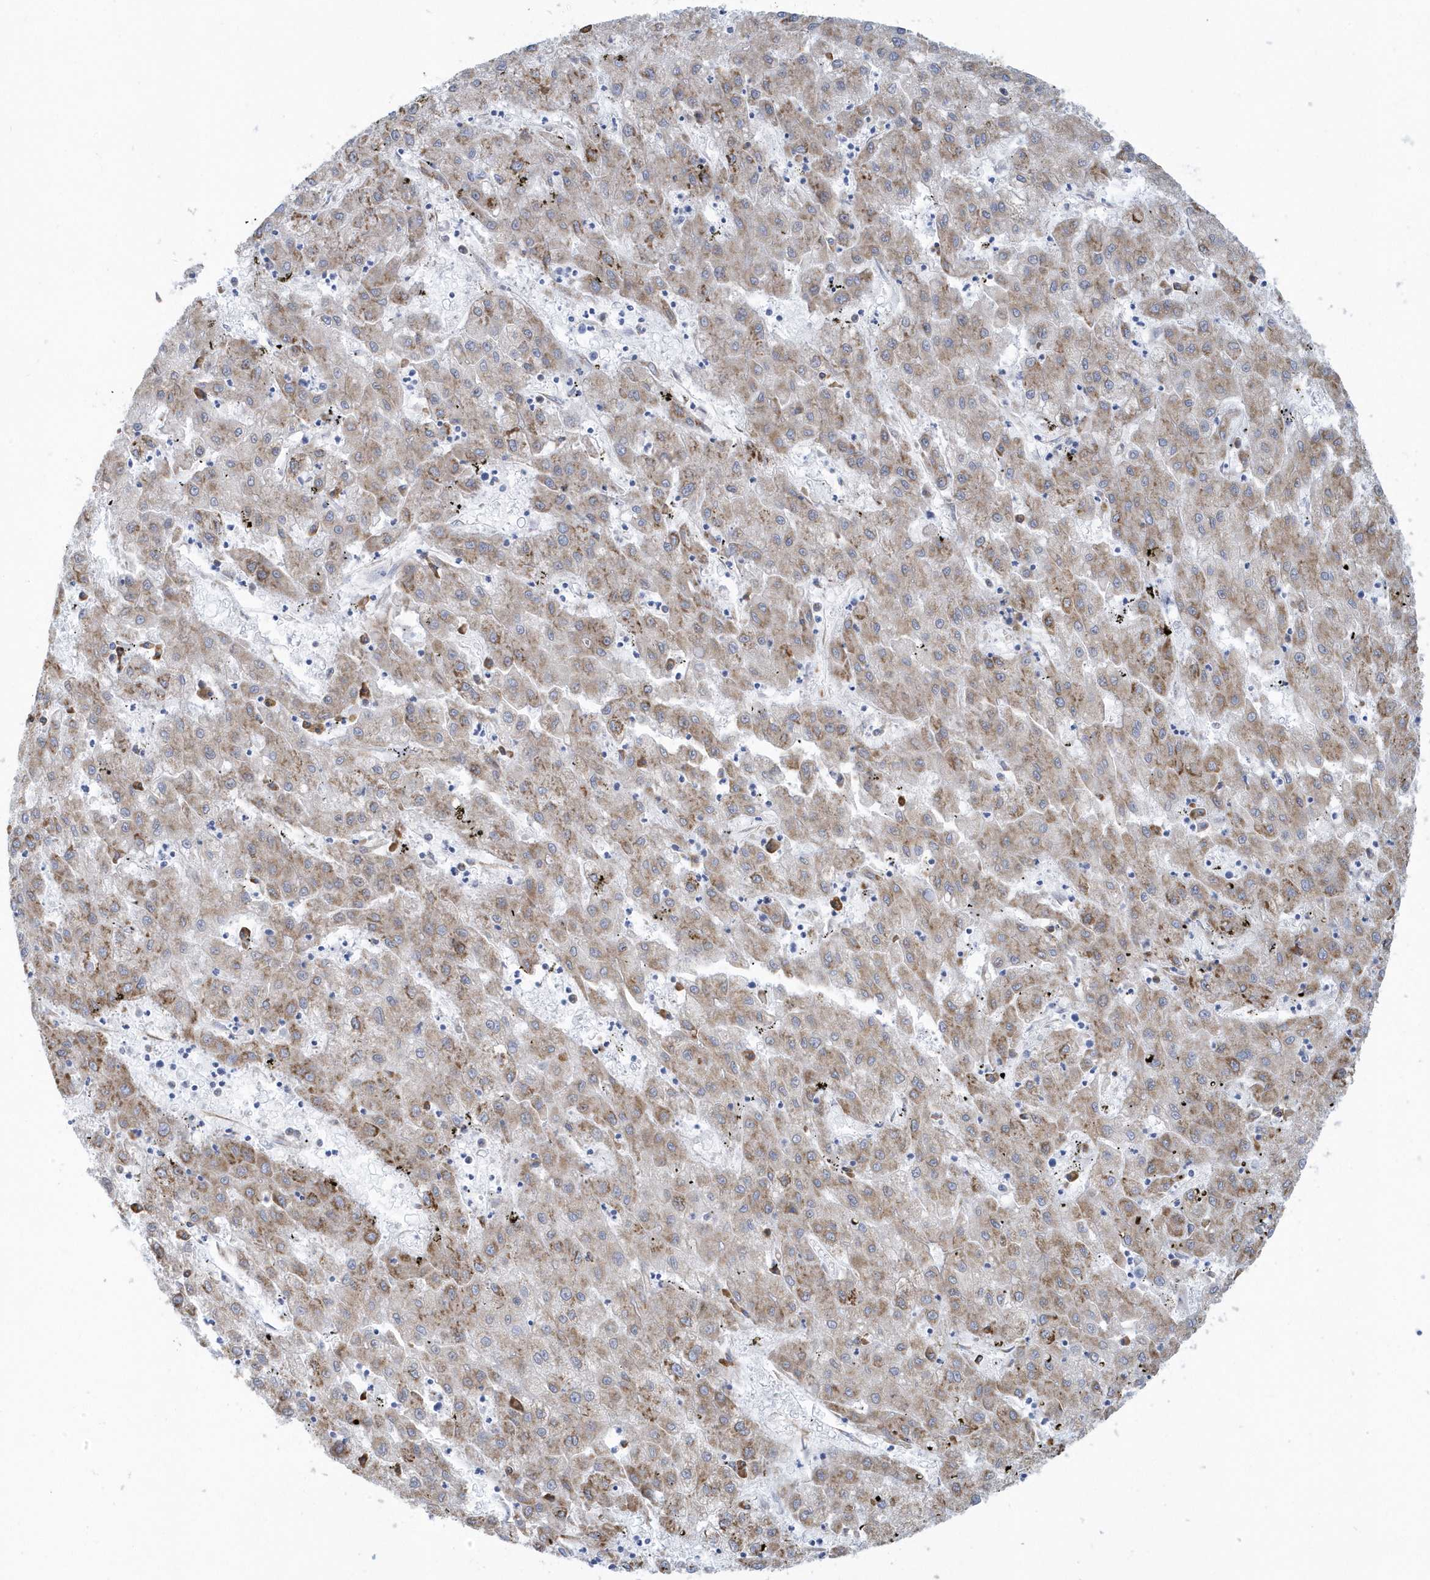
{"staining": {"intensity": "weak", "quantity": "25%-75%", "location": "cytoplasmic/membranous"}, "tissue": "liver cancer", "cell_type": "Tumor cells", "image_type": "cancer", "snomed": [{"axis": "morphology", "description": "Carcinoma, Hepatocellular, NOS"}, {"axis": "topography", "description": "Liver"}], "caption": "An IHC image of neoplastic tissue is shown. Protein staining in brown highlights weak cytoplasmic/membranous positivity in liver hepatocellular carcinoma within tumor cells.", "gene": "DCAF1", "patient": {"sex": "male", "age": 72}}